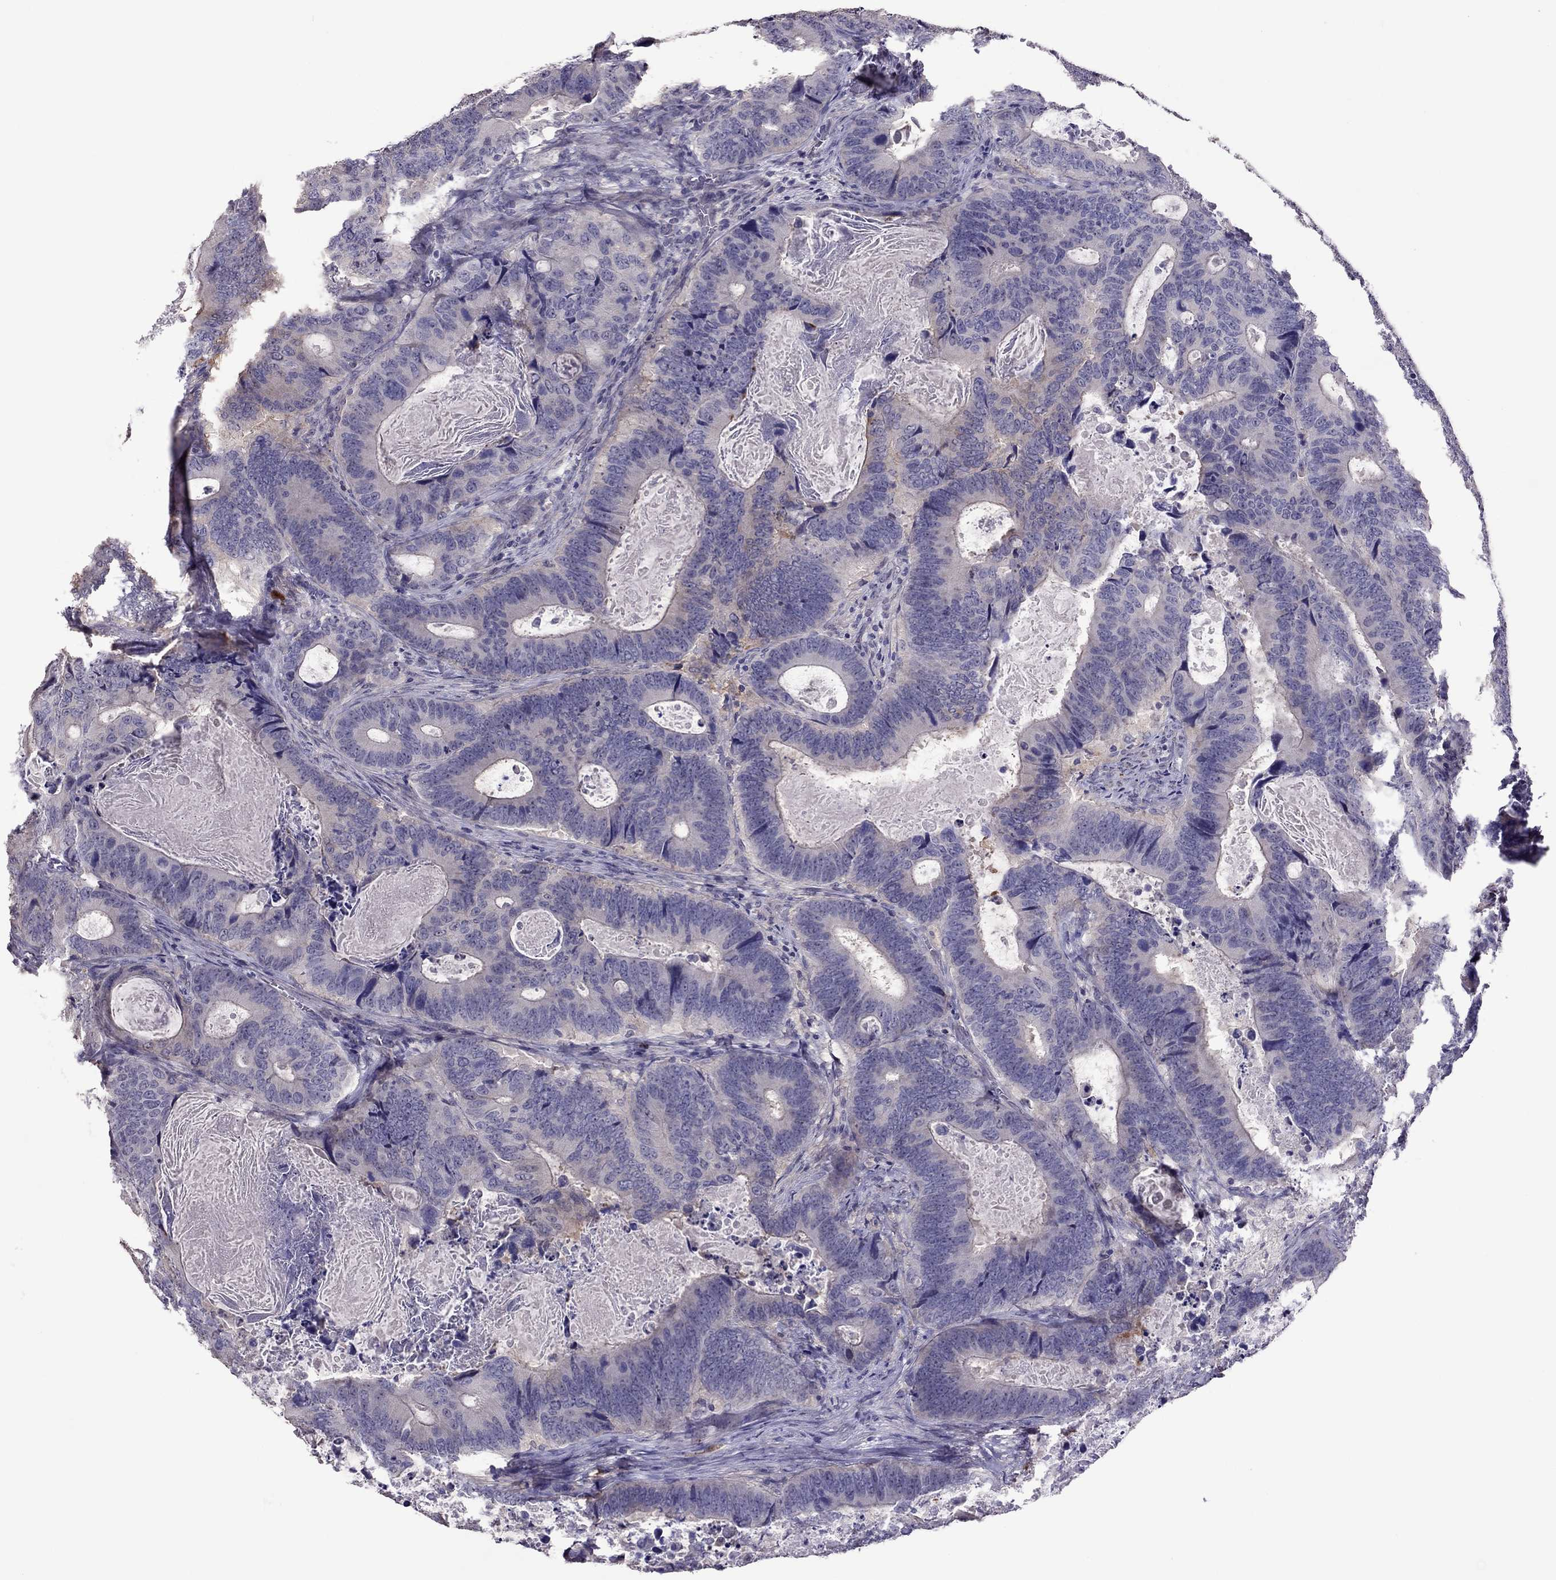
{"staining": {"intensity": "negative", "quantity": "none", "location": "none"}, "tissue": "colorectal cancer", "cell_type": "Tumor cells", "image_type": "cancer", "snomed": [{"axis": "morphology", "description": "Adenocarcinoma, NOS"}, {"axis": "topography", "description": "Colon"}], "caption": "Colorectal cancer (adenocarcinoma) was stained to show a protein in brown. There is no significant expression in tumor cells.", "gene": "LRRC46", "patient": {"sex": "female", "age": 82}}